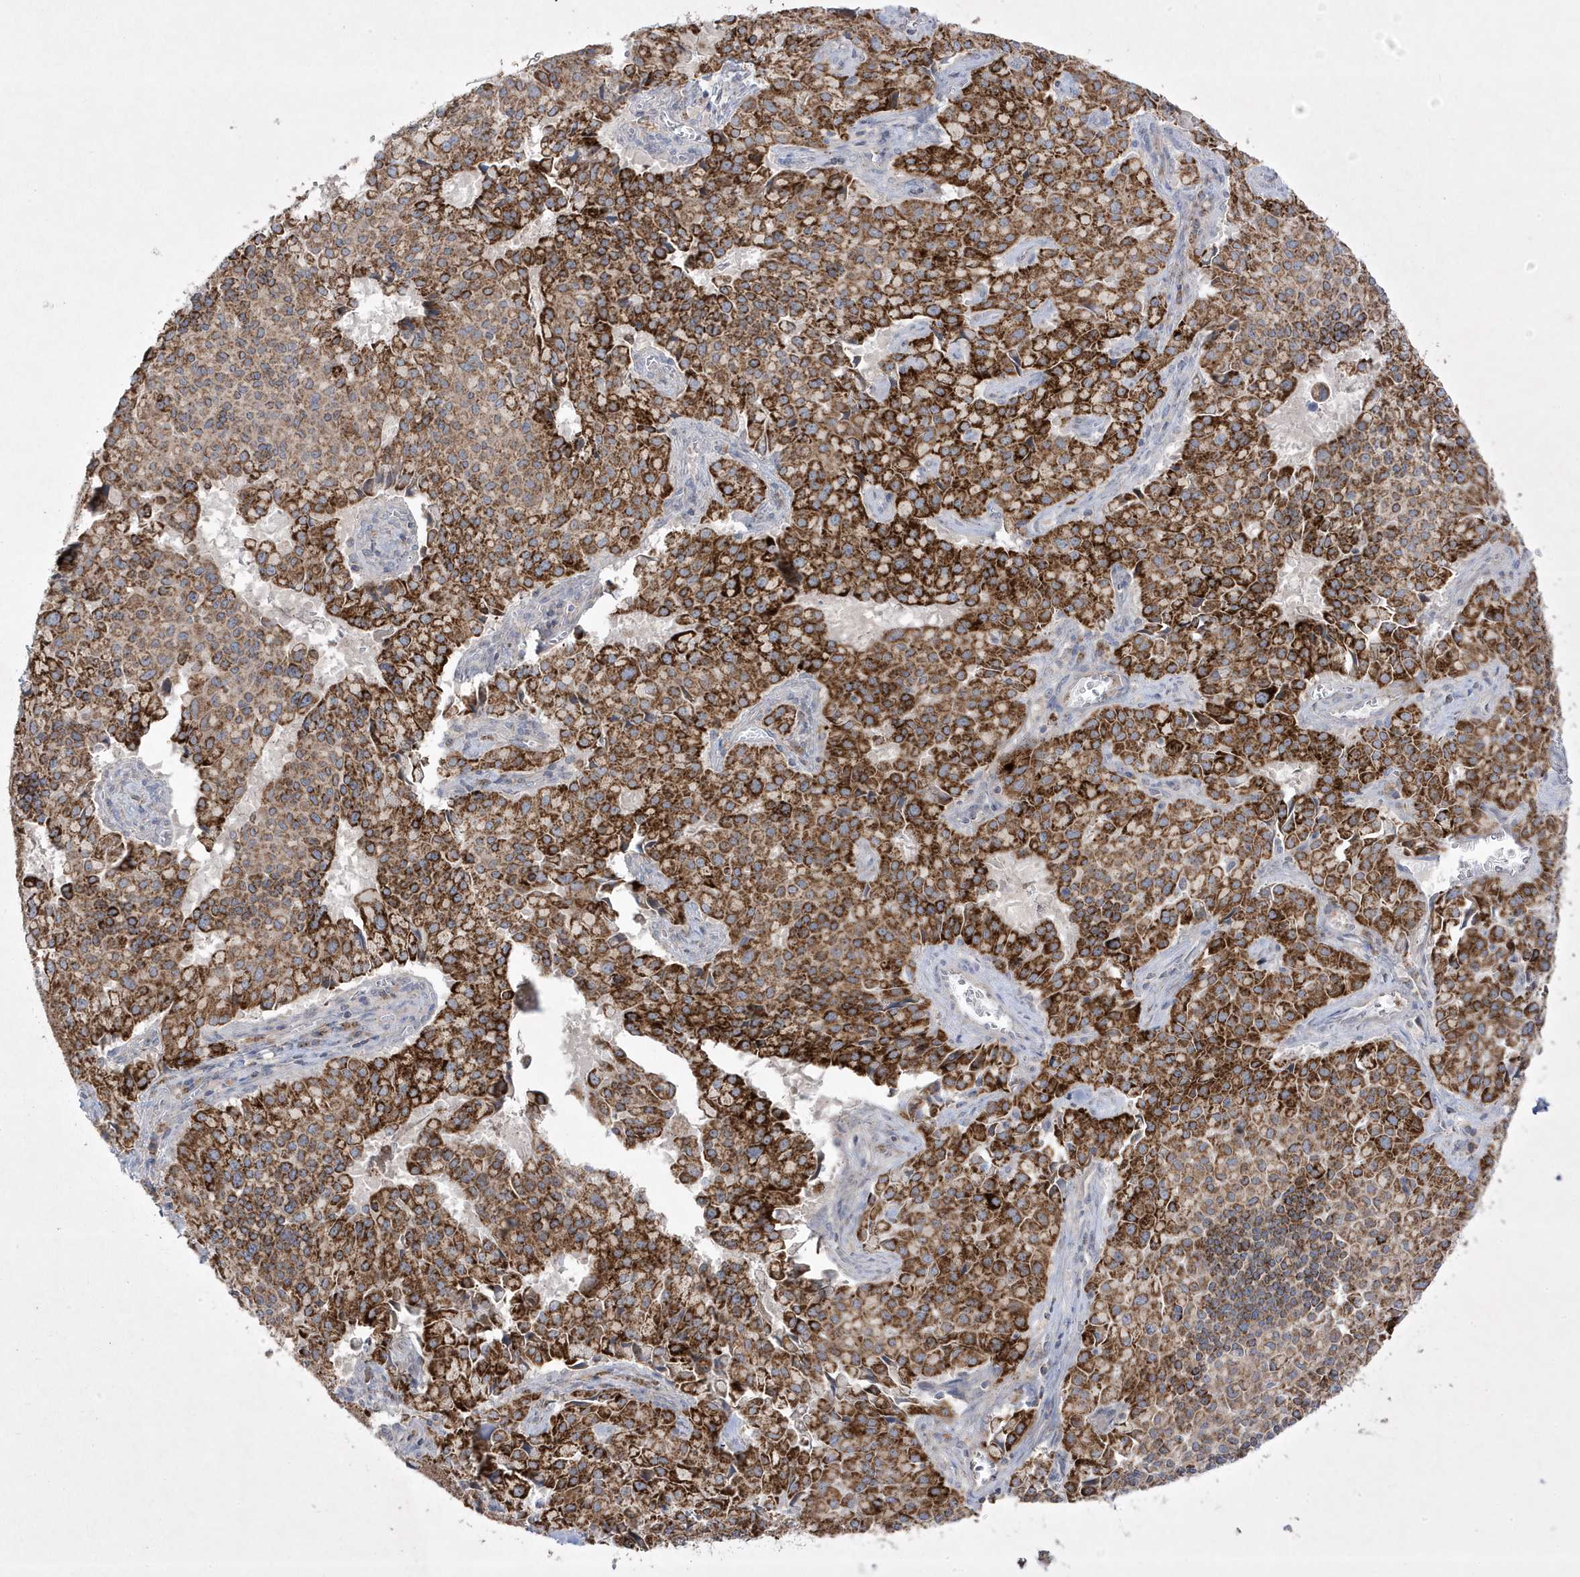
{"staining": {"intensity": "strong", "quantity": ">75%", "location": "cytoplasmic/membranous"}, "tissue": "pancreatic cancer", "cell_type": "Tumor cells", "image_type": "cancer", "snomed": [{"axis": "morphology", "description": "Adenocarcinoma, NOS"}, {"axis": "topography", "description": "Pancreas"}], "caption": "A brown stain labels strong cytoplasmic/membranous positivity of a protein in human adenocarcinoma (pancreatic) tumor cells. (DAB (3,3'-diaminobenzidine) = brown stain, brightfield microscopy at high magnification).", "gene": "ADAMTSL3", "patient": {"sex": "male", "age": 65}}